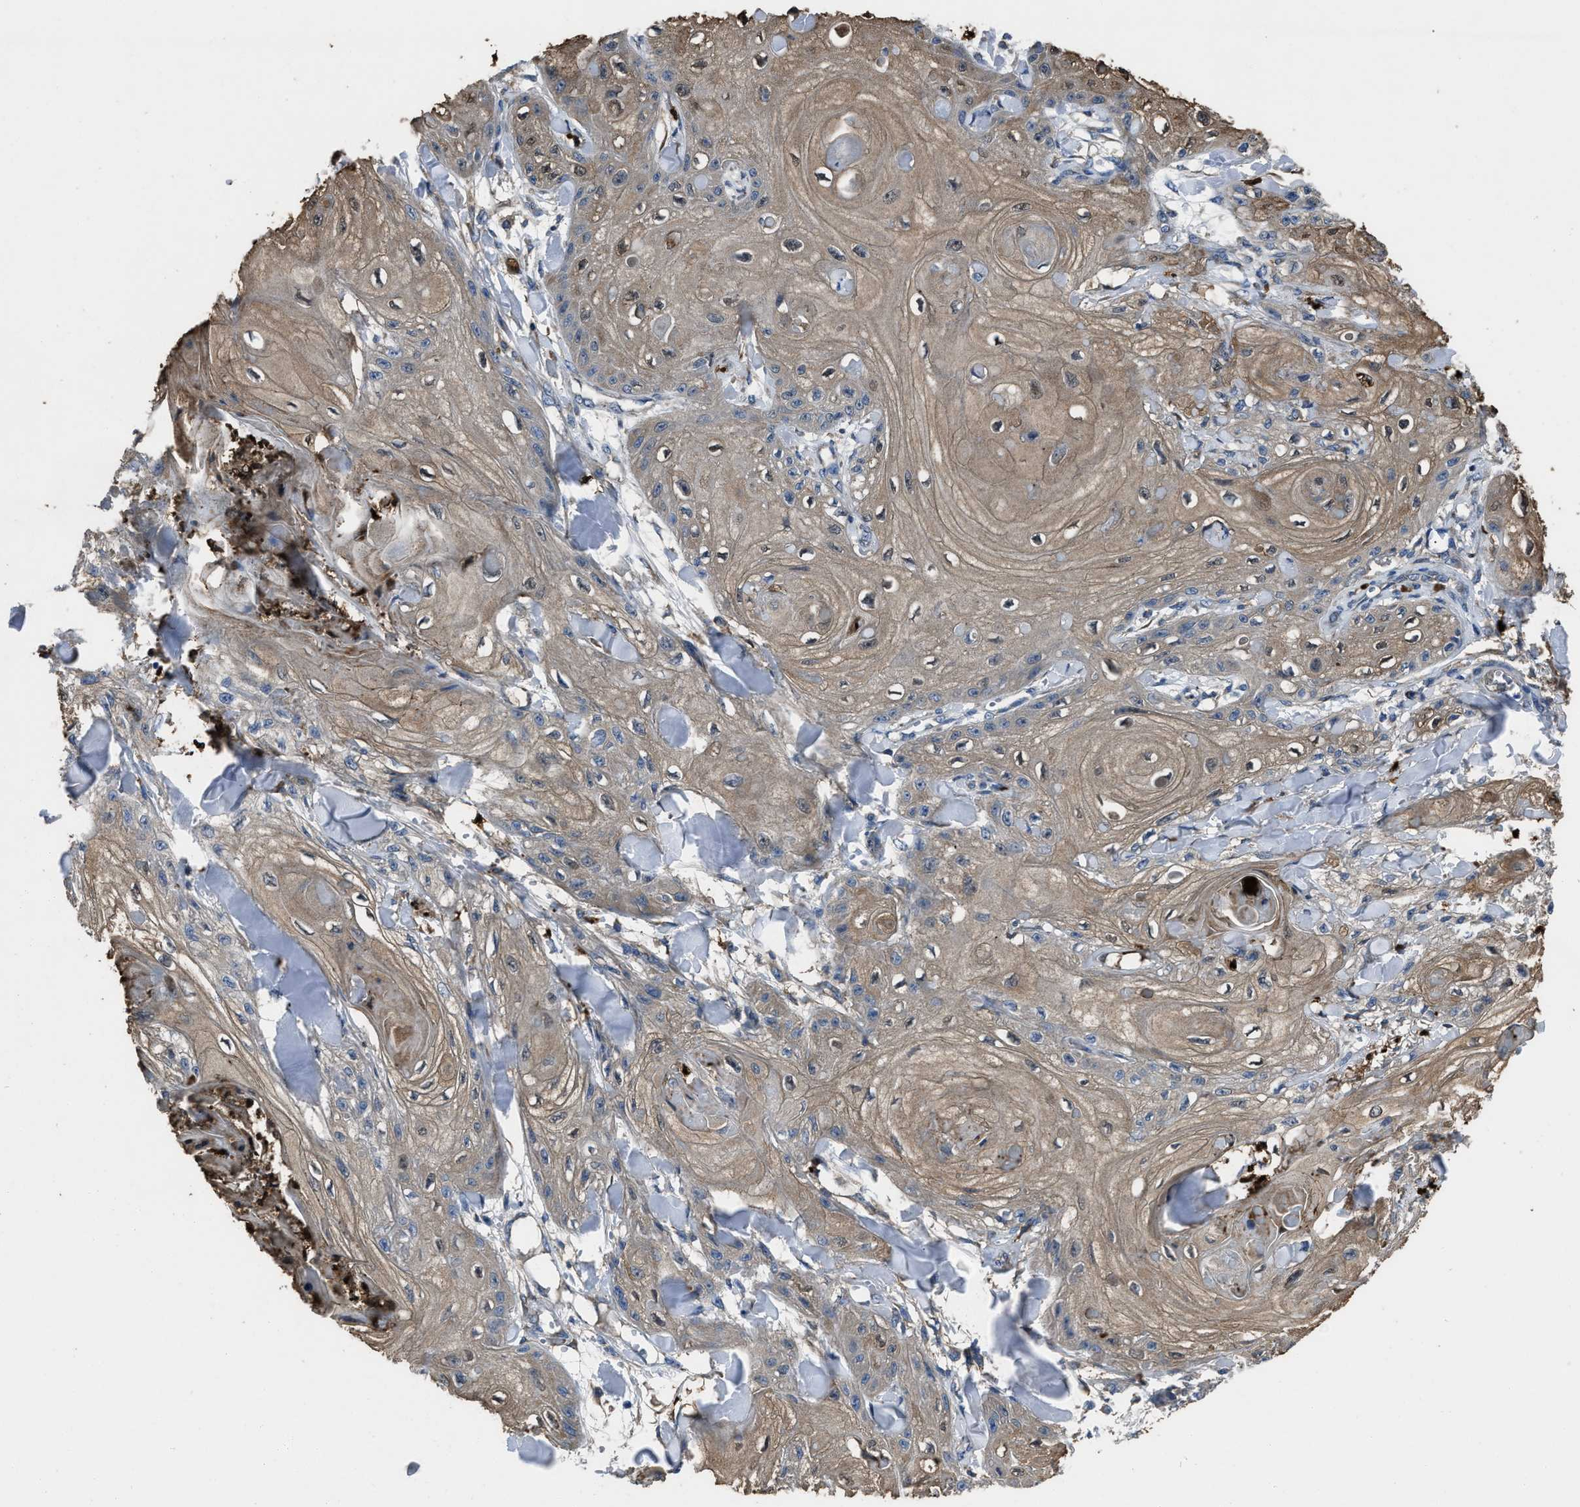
{"staining": {"intensity": "weak", "quantity": ">75%", "location": "cytoplasmic/membranous"}, "tissue": "skin cancer", "cell_type": "Tumor cells", "image_type": "cancer", "snomed": [{"axis": "morphology", "description": "Squamous cell carcinoma, NOS"}, {"axis": "topography", "description": "Skin"}], "caption": "IHC (DAB (3,3'-diaminobenzidine)) staining of squamous cell carcinoma (skin) reveals weak cytoplasmic/membranous protein positivity in approximately >75% of tumor cells.", "gene": "ANGPT1", "patient": {"sex": "male", "age": 74}}